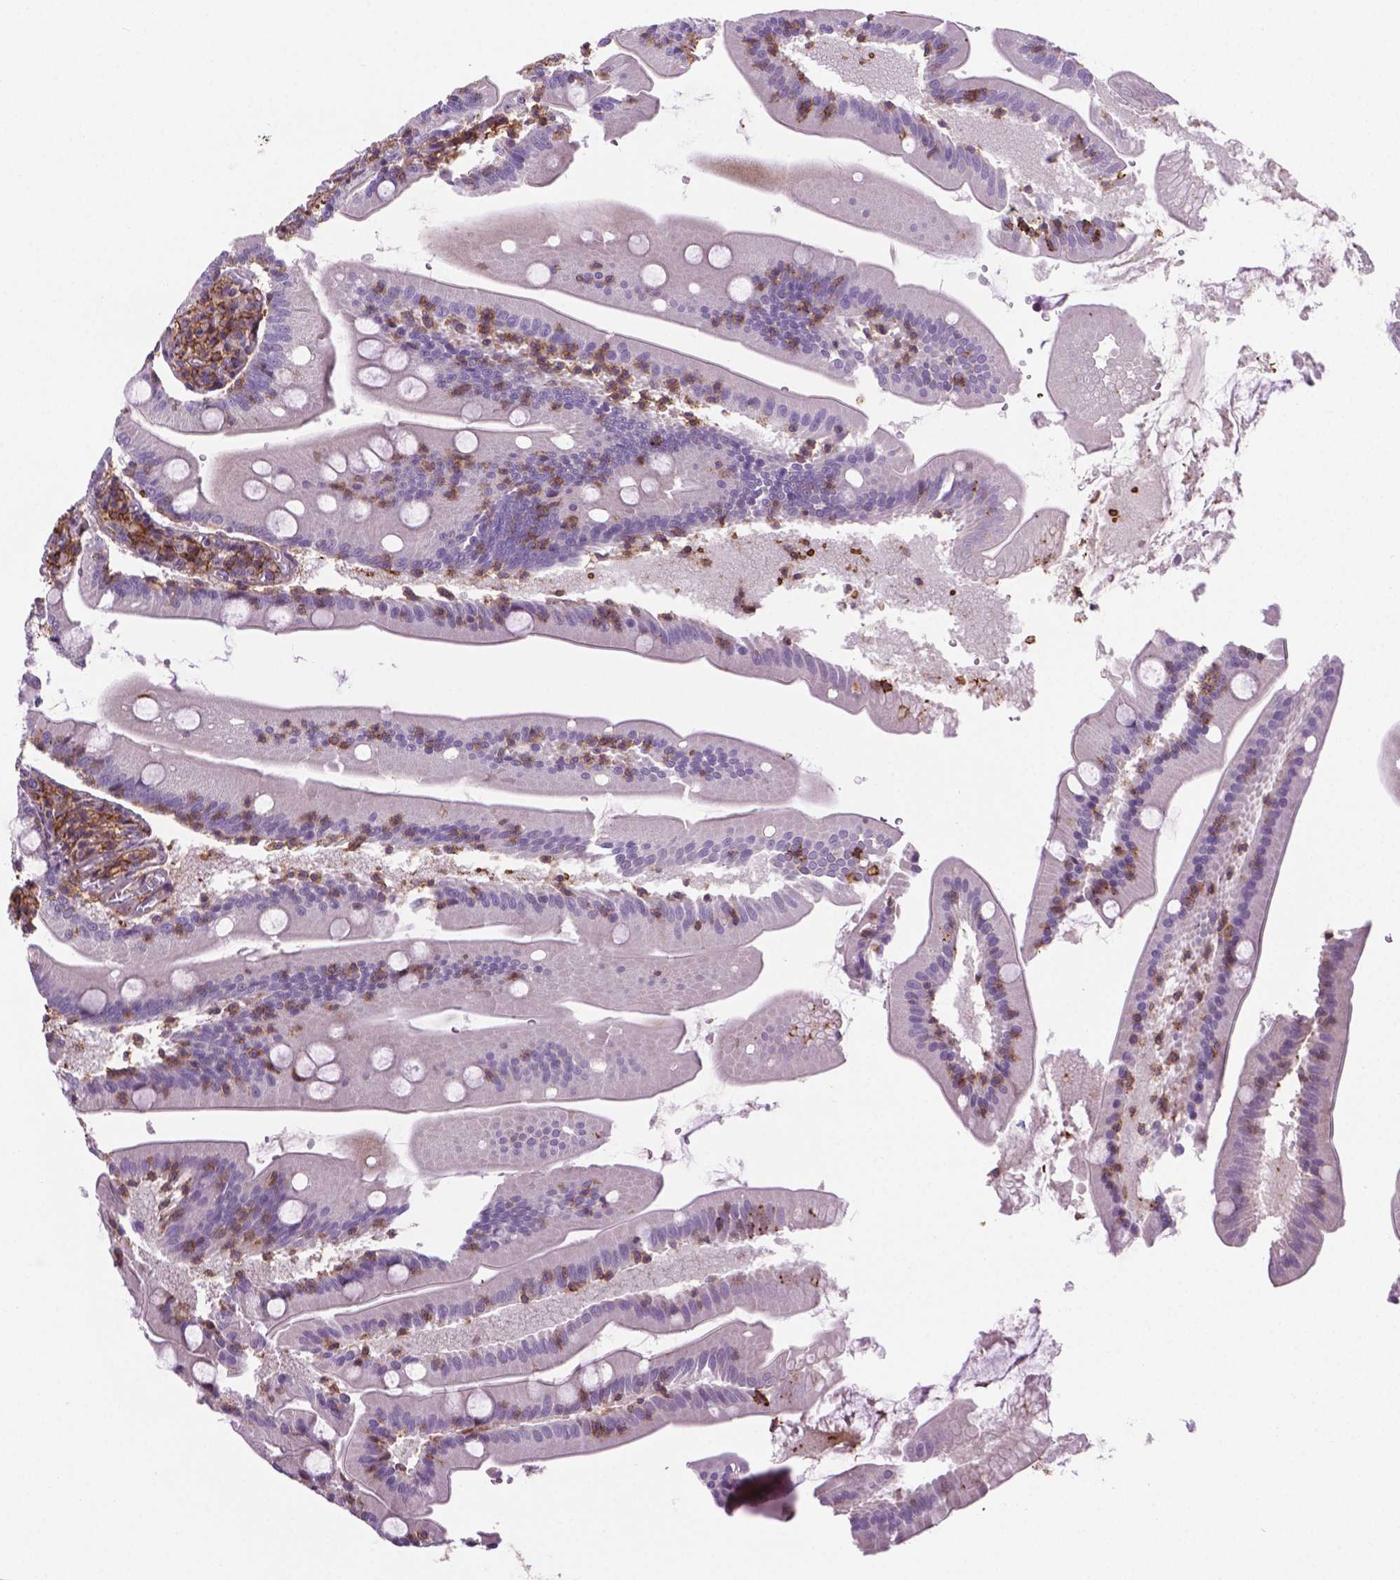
{"staining": {"intensity": "negative", "quantity": "none", "location": "none"}, "tissue": "small intestine", "cell_type": "Glandular cells", "image_type": "normal", "snomed": [{"axis": "morphology", "description": "Normal tissue, NOS"}, {"axis": "topography", "description": "Small intestine"}], "caption": "The image displays no staining of glandular cells in unremarkable small intestine. (DAB (3,3'-diaminobenzidine) immunohistochemistry, high magnification).", "gene": "ACAD10", "patient": {"sex": "male", "age": 37}}